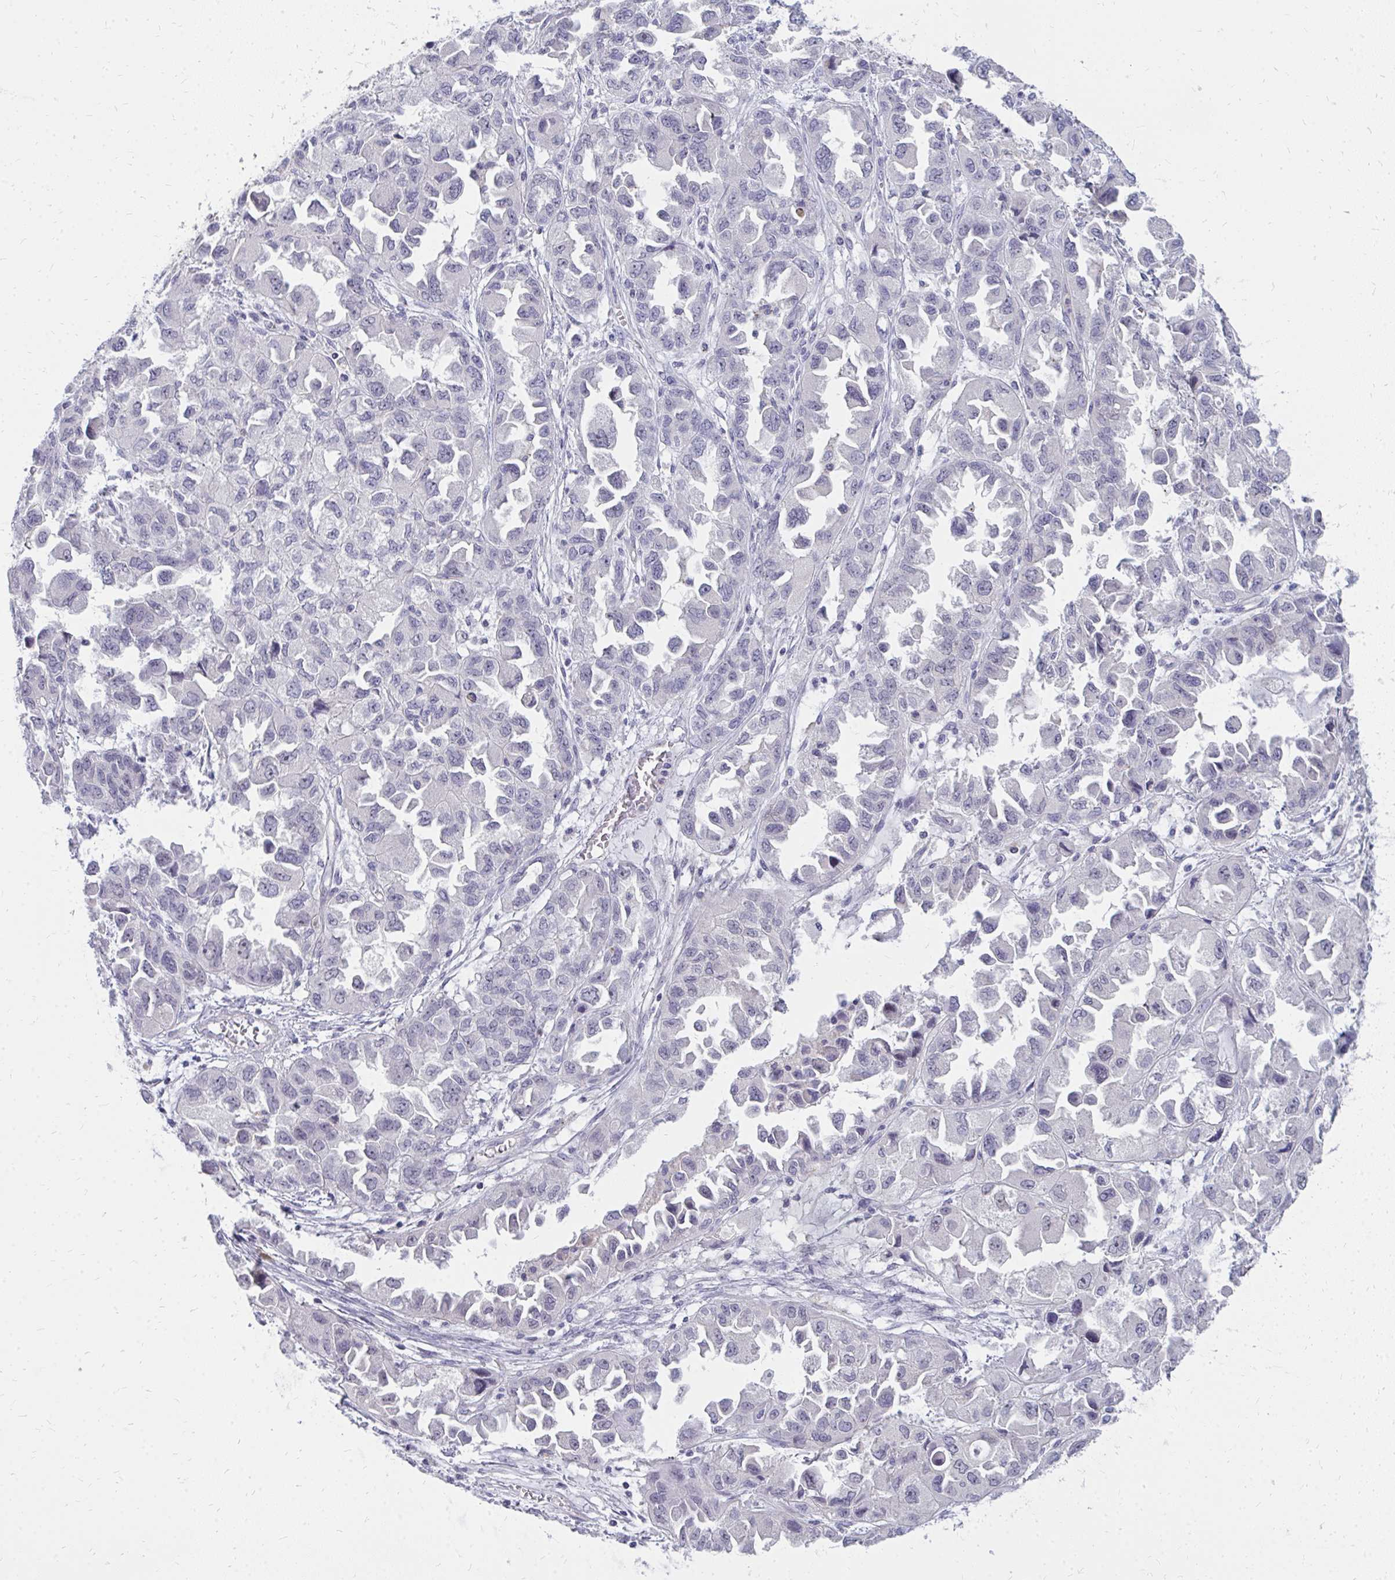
{"staining": {"intensity": "negative", "quantity": "none", "location": "none"}, "tissue": "ovarian cancer", "cell_type": "Tumor cells", "image_type": "cancer", "snomed": [{"axis": "morphology", "description": "Cystadenocarcinoma, serous, NOS"}, {"axis": "topography", "description": "Ovary"}], "caption": "Protein analysis of serous cystadenocarcinoma (ovarian) reveals no significant expression in tumor cells.", "gene": "FAM9A", "patient": {"sex": "female", "age": 84}}